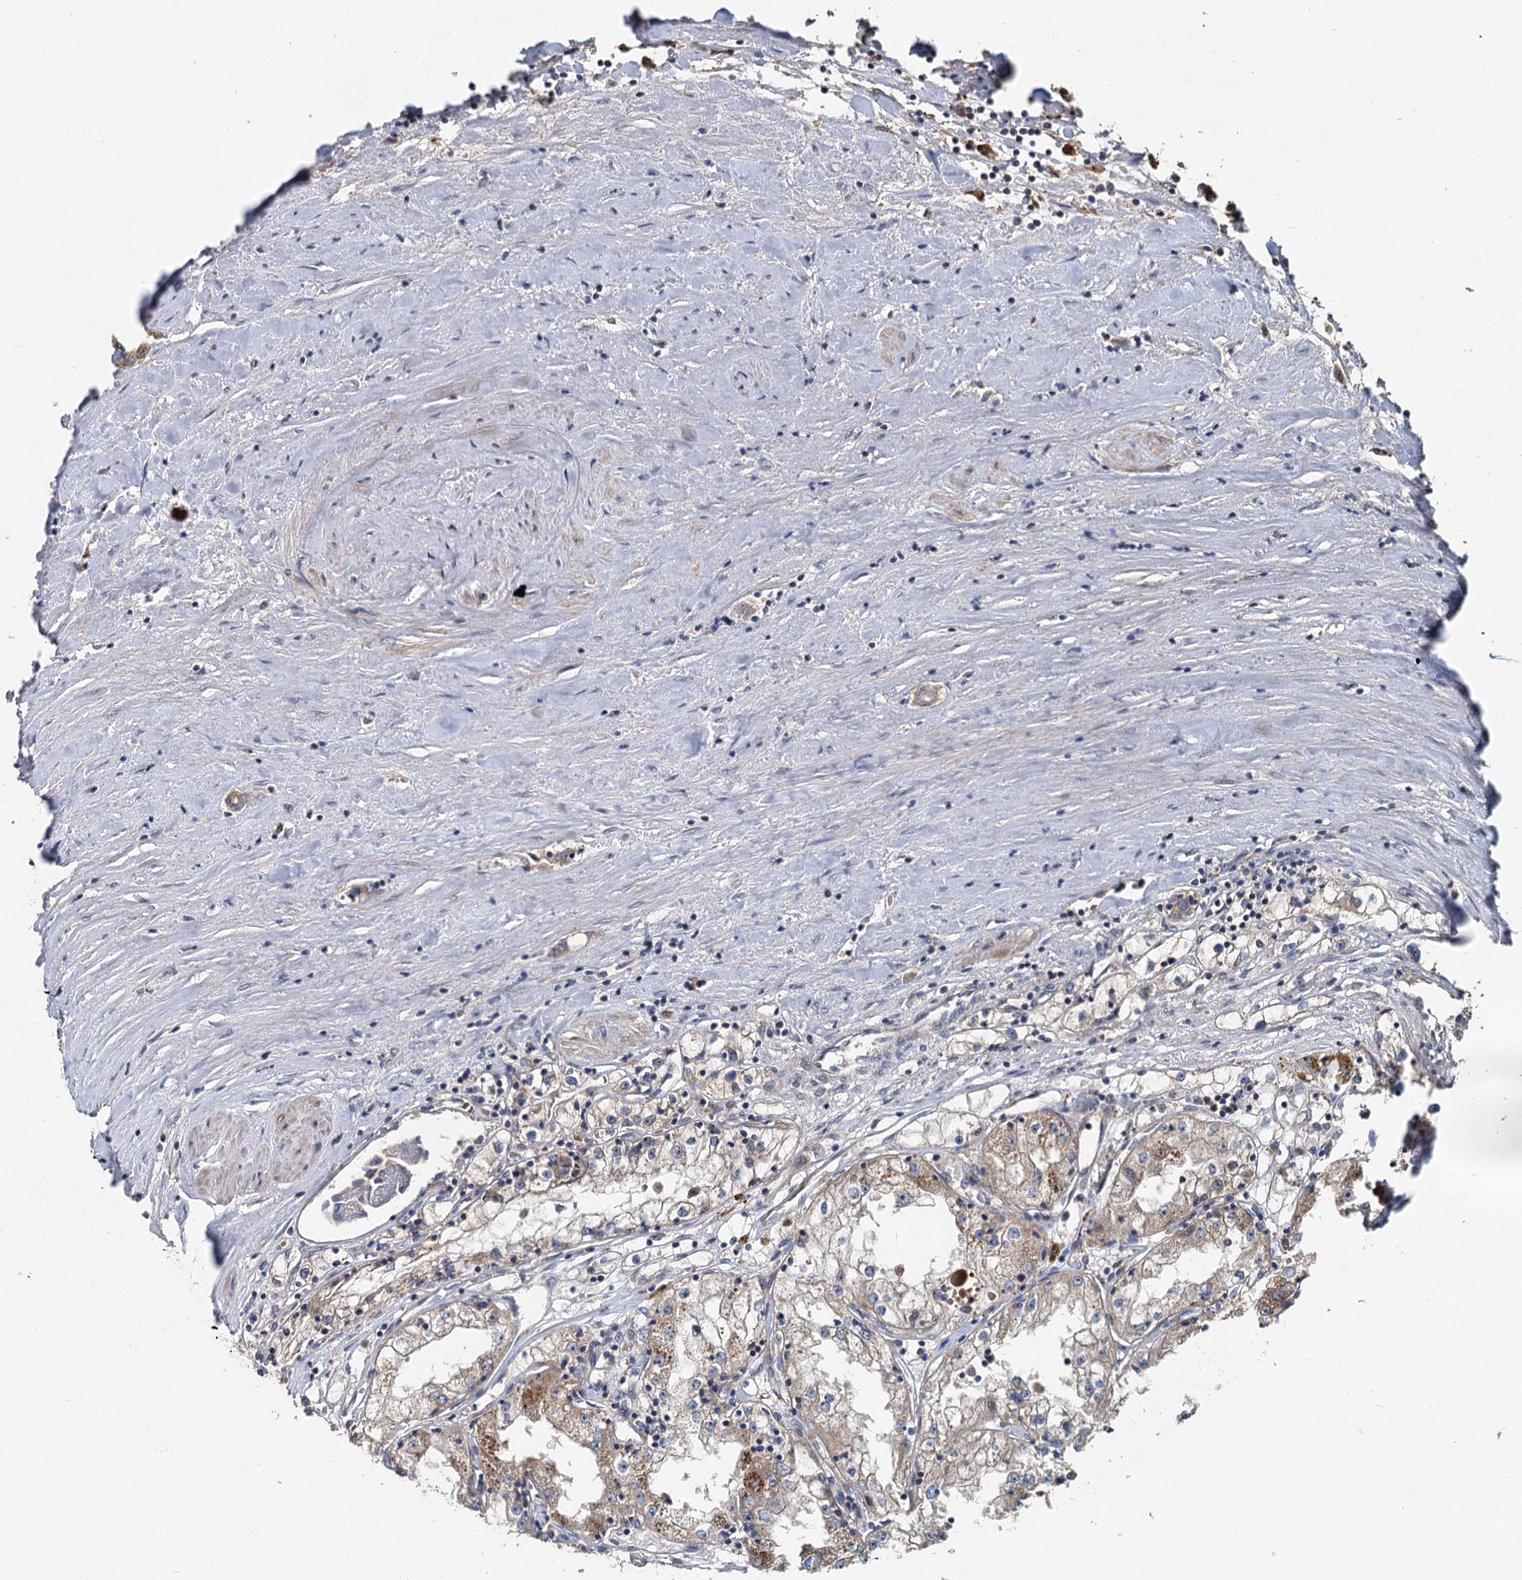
{"staining": {"intensity": "weak", "quantity": "25%-75%", "location": "cytoplasmic/membranous"}, "tissue": "renal cancer", "cell_type": "Tumor cells", "image_type": "cancer", "snomed": [{"axis": "morphology", "description": "Adenocarcinoma, NOS"}, {"axis": "topography", "description": "Kidney"}], "caption": "Approximately 25%-75% of tumor cells in human renal cancer (adenocarcinoma) demonstrate weak cytoplasmic/membranous protein staining as visualized by brown immunohistochemical staining.", "gene": "OTUB1", "patient": {"sex": "male", "age": 56}}